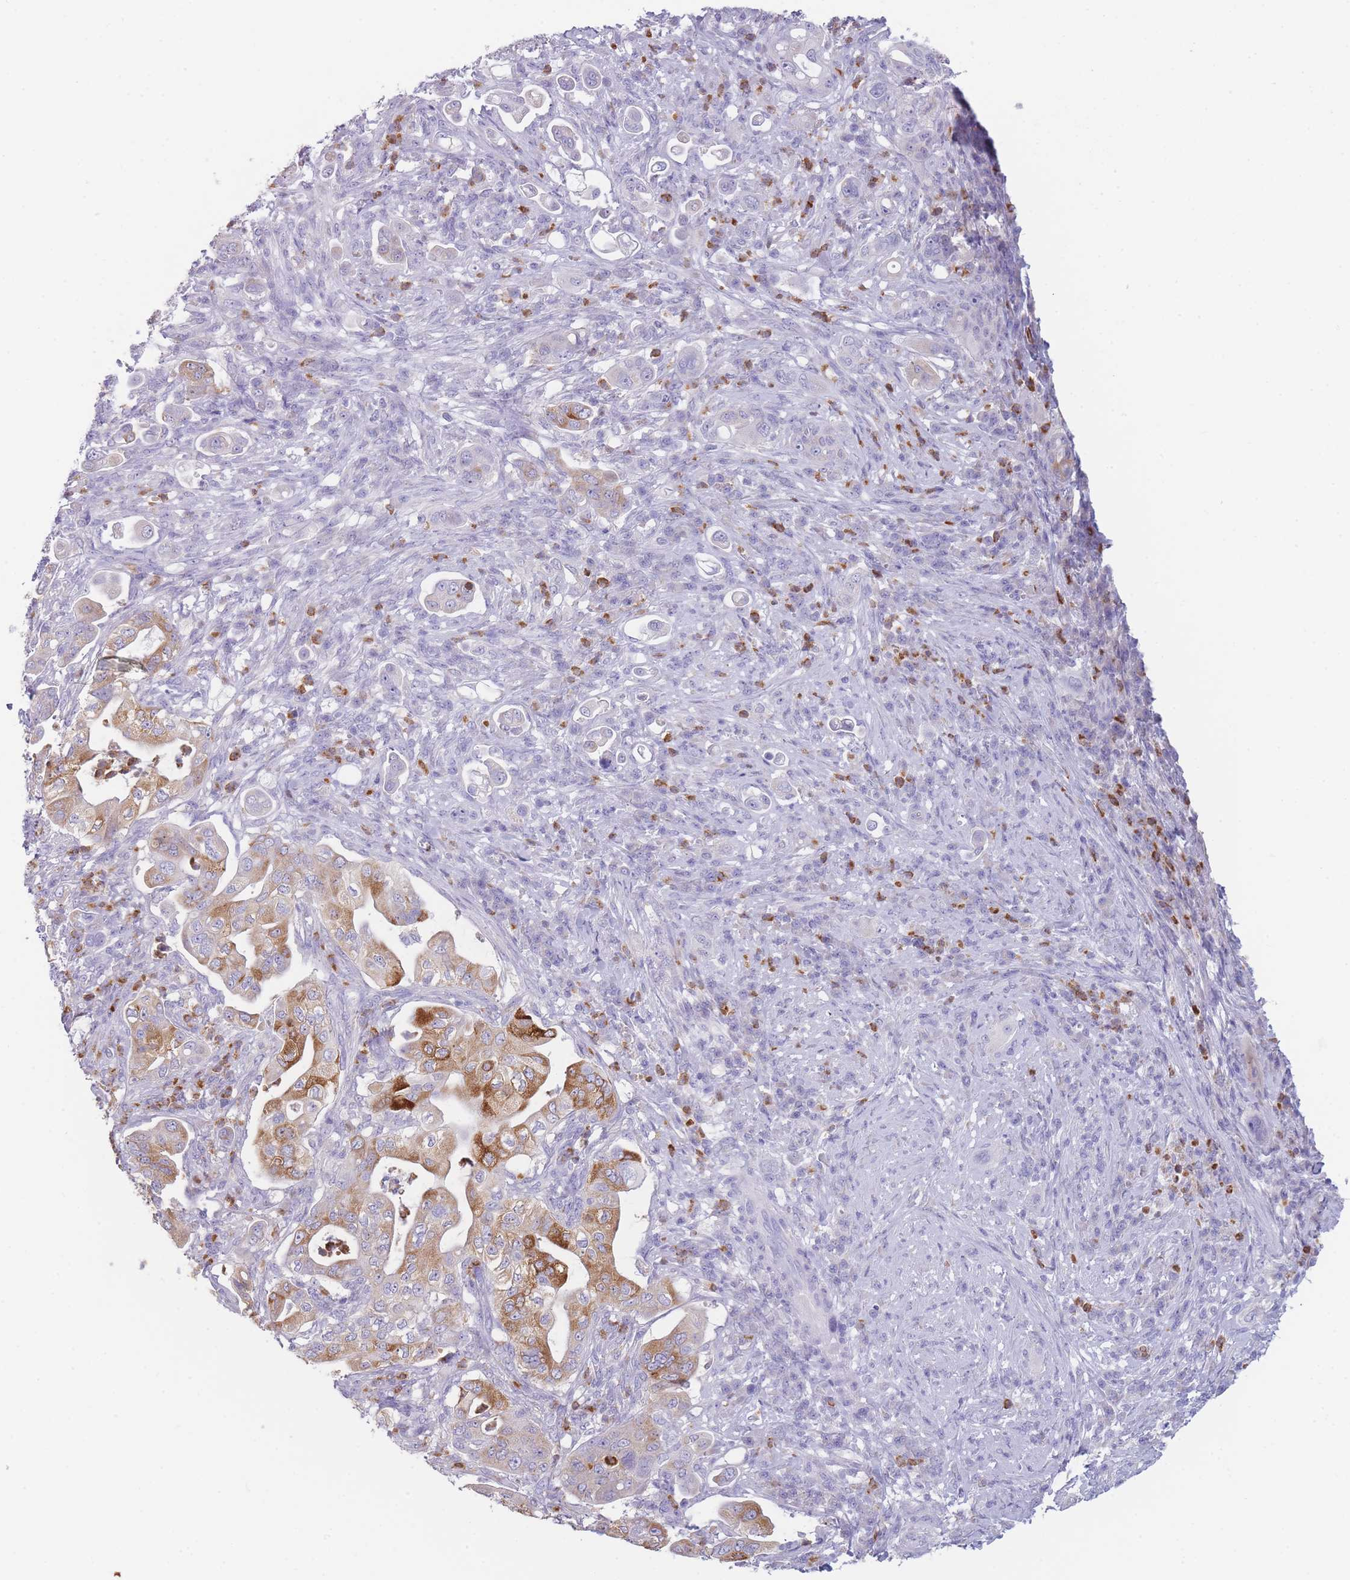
{"staining": {"intensity": "moderate", "quantity": "25%-75%", "location": "cytoplasmic/membranous"}, "tissue": "pancreatic cancer", "cell_type": "Tumor cells", "image_type": "cancer", "snomed": [{"axis": "morphology", "description": "Normal tissue, NOS"}, {"axis": "morphology", "description": "Adenocarcinoma, NOS"}, {"axis": "topography", "description": "Lymph node"}, {"axis": "topography", "description": "Pancreas"}], "caption": "A brown stain highlights moderate cytoplasmic/membranous positivity of a protein in adenocarcinoma (pancreatic) tumor cells.", "gene": "ZNF627", "patient": {"sex": "female", "age": 67}}